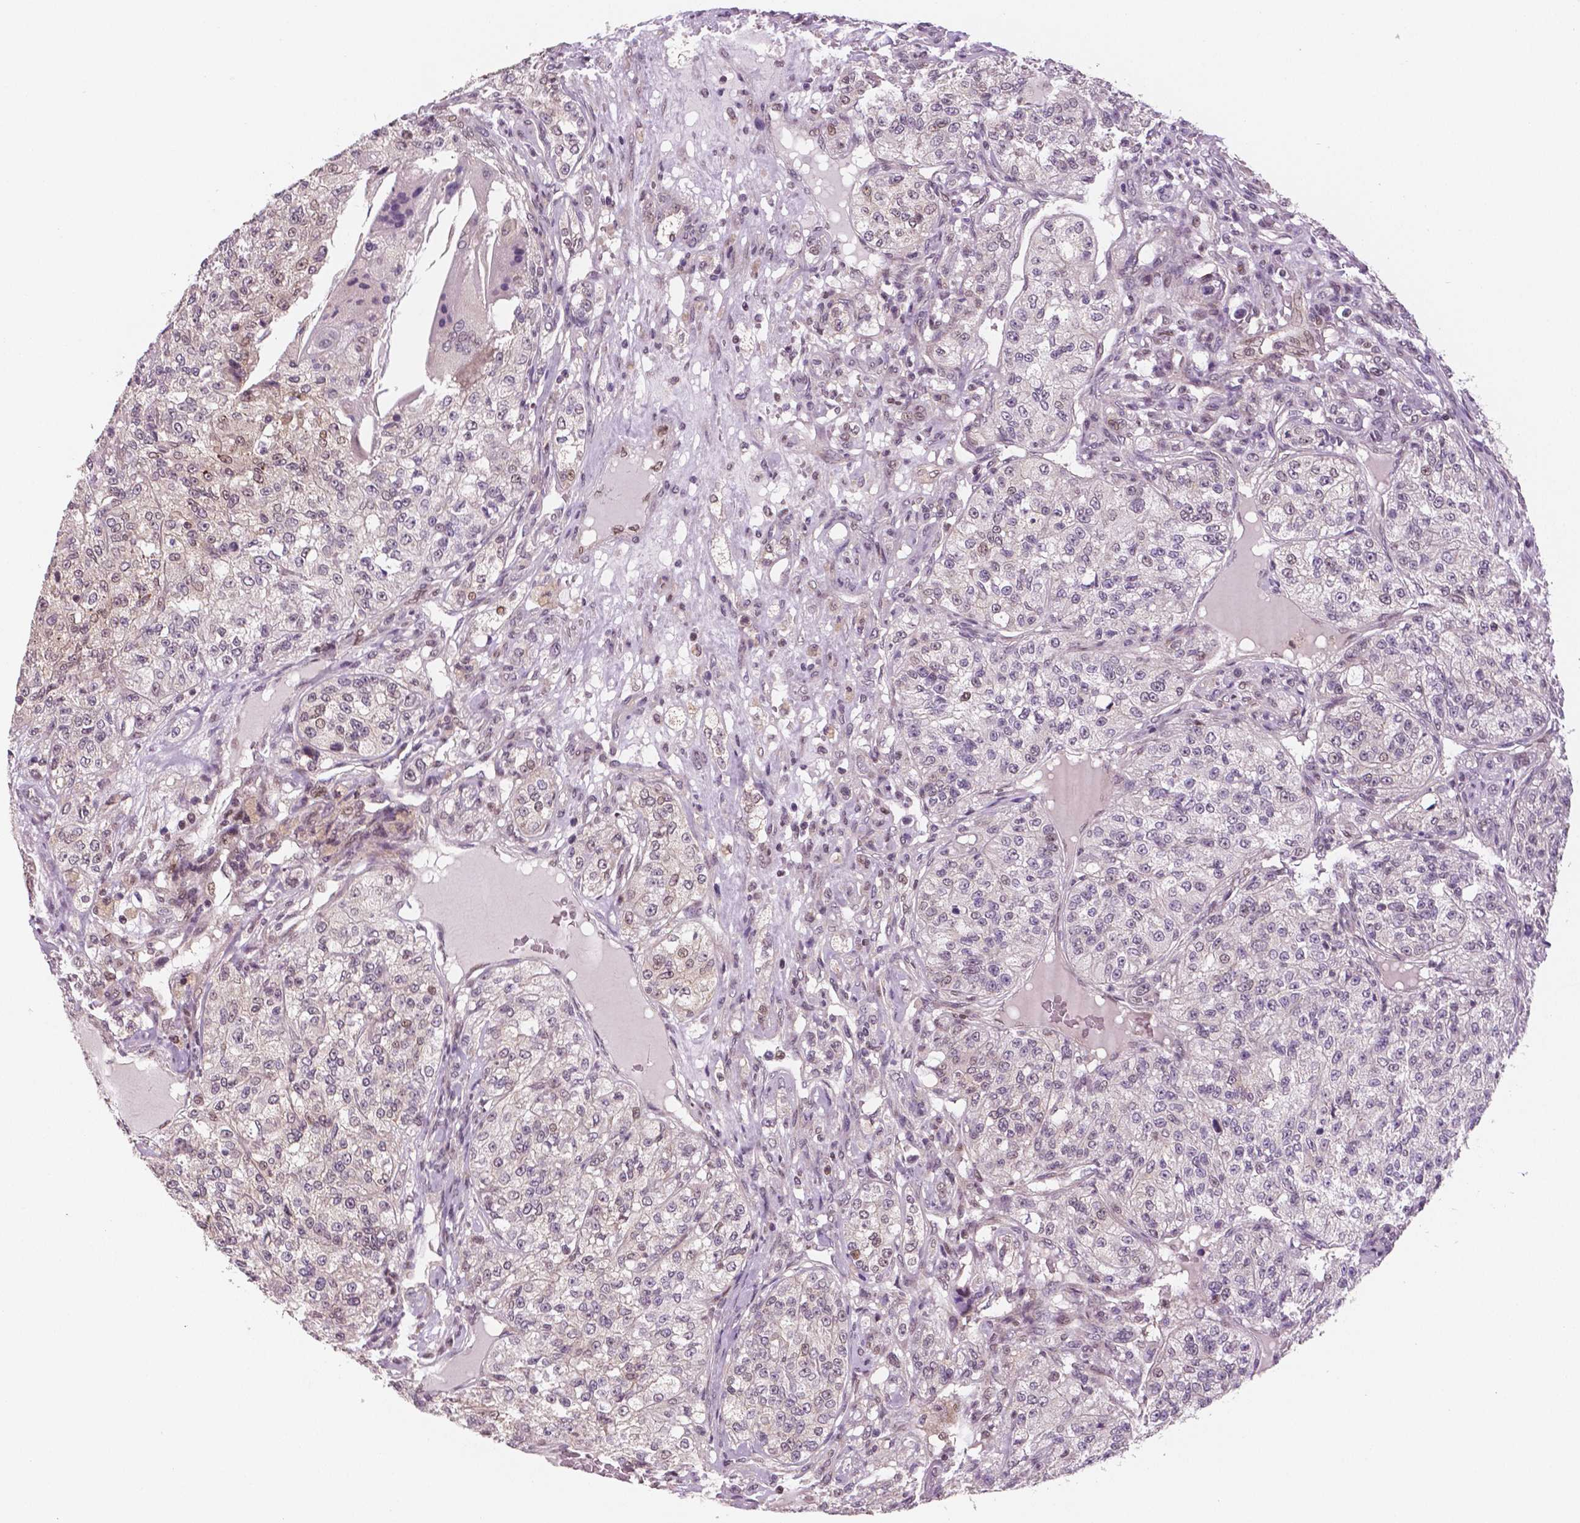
{"staining": {"intensity": "negative", "quantity": "none", "location": "none"}, "tissue": "renal cancer", "cell_type": "Tumor cells", "image_type": "cancer", "snomed": [{"axis": "morphology", "description": "Adenocarcinoma, NOS"}, {"axis": "topography", "description": "Kidney"}], "caption": "Immunohistochemistry photomicrograph of neoplastic tissue: human renal adenocarcinoma stained with DAB (3,3'-diaminobenzidine) demonstrates no significant protein positivity in tumor cells.", "gene": "STAT3", "patient": {"sex": "female", "age": 63}}